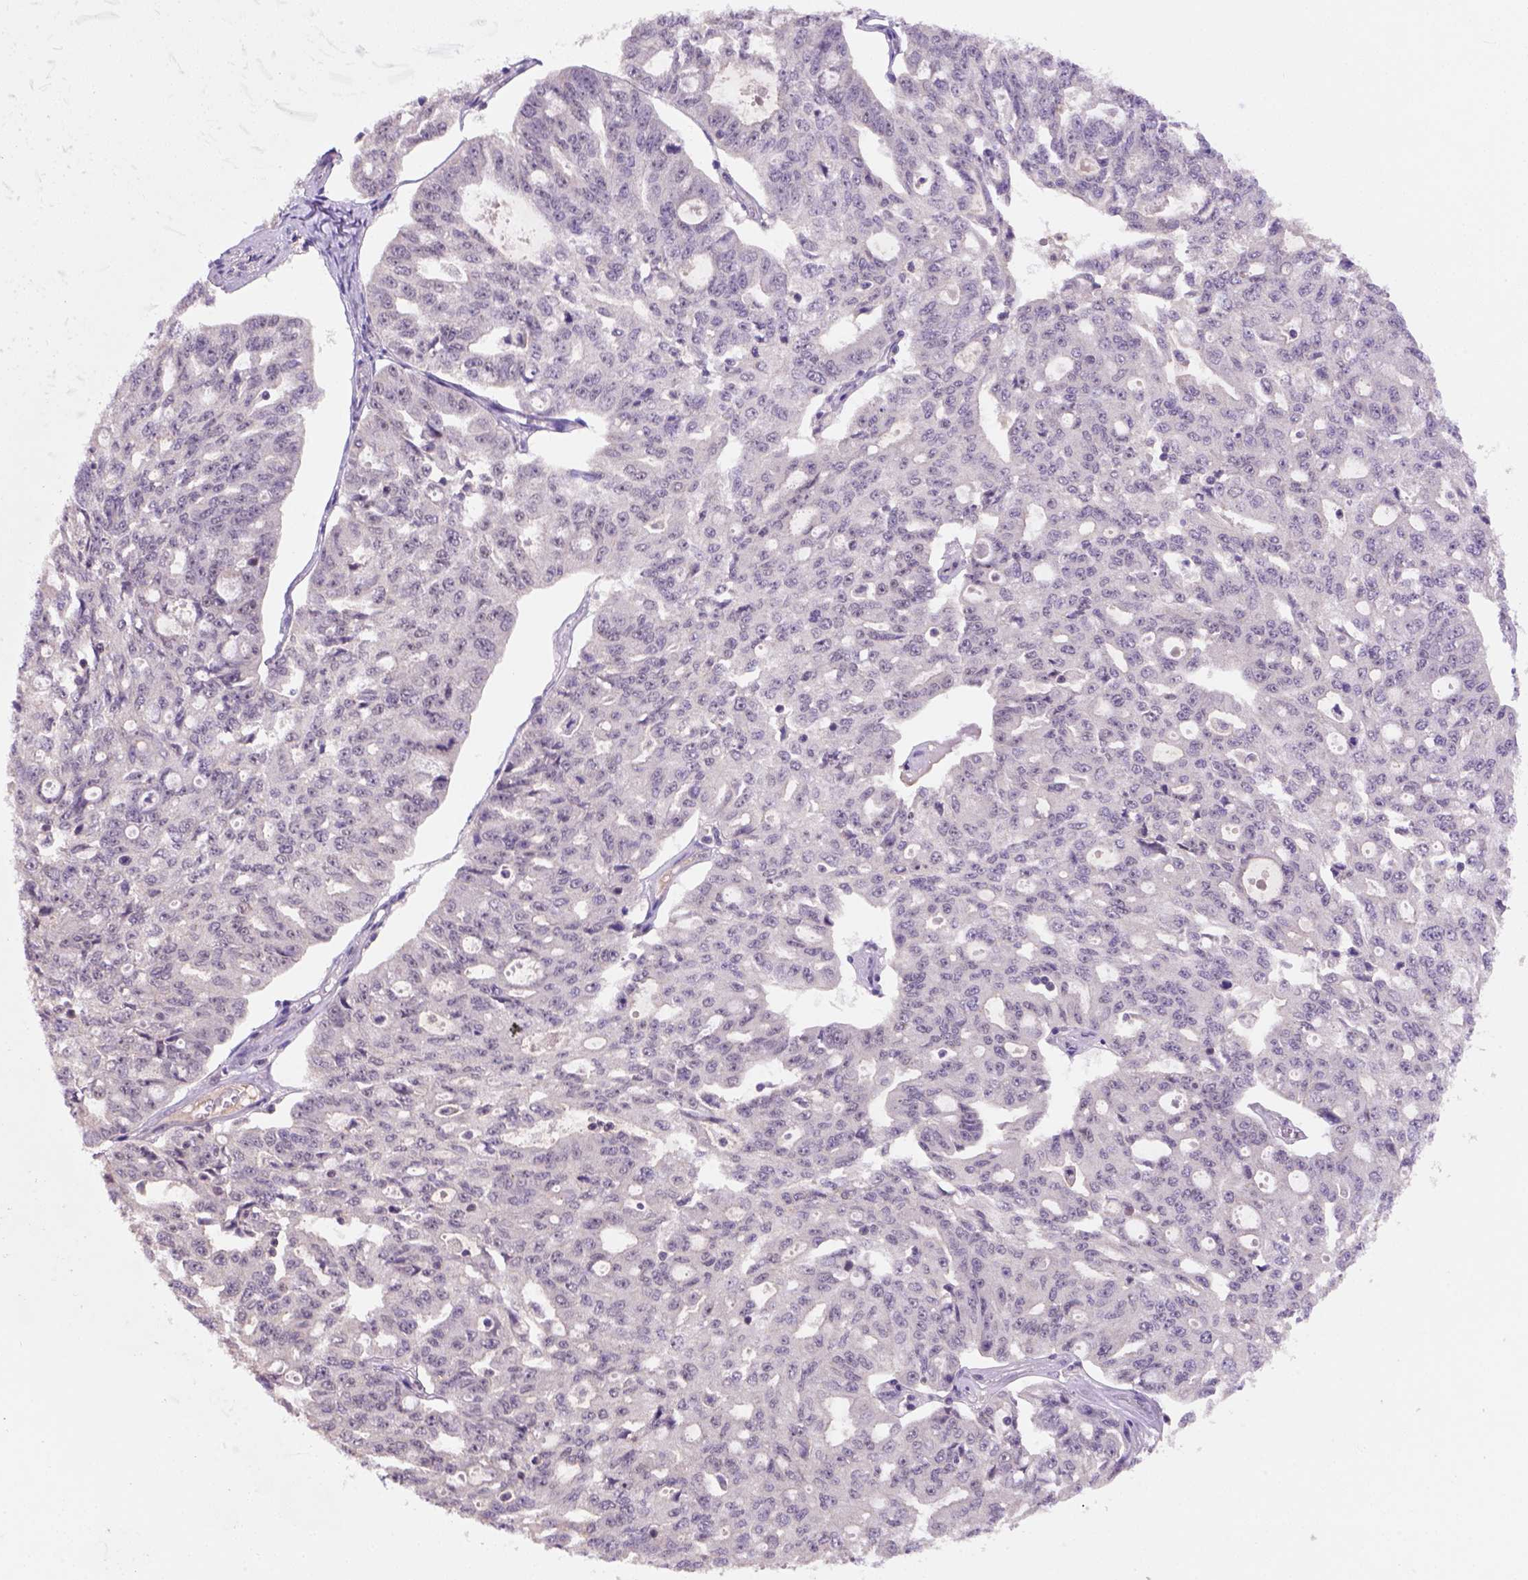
{"staining": {"intensity": "weak", "quantity": "25%-75%", "location": "cytoplasmic/membranous,nuclear"}, "tissue": "ovarian cancer", "cell_type": "Tumor cells", "image_type": "cancer", "snomed": [{"axis": "morphology", "description": "Carcinoma, endometroid"}, {"axis": "topography", "description": "Ovary"}], "caption": "The micrograph demonstrates a brown stain indicating the presence of a protein in the cytoplasmic/membranous and nuclear of tumor cells in ovarian cancer. (DAB (3,3'-diaminobenzidine) IHC, brown staining for protein, blue staining for nuclei).", "gene": "SCML4", "patient": {"sex": "female", "age": 65}}